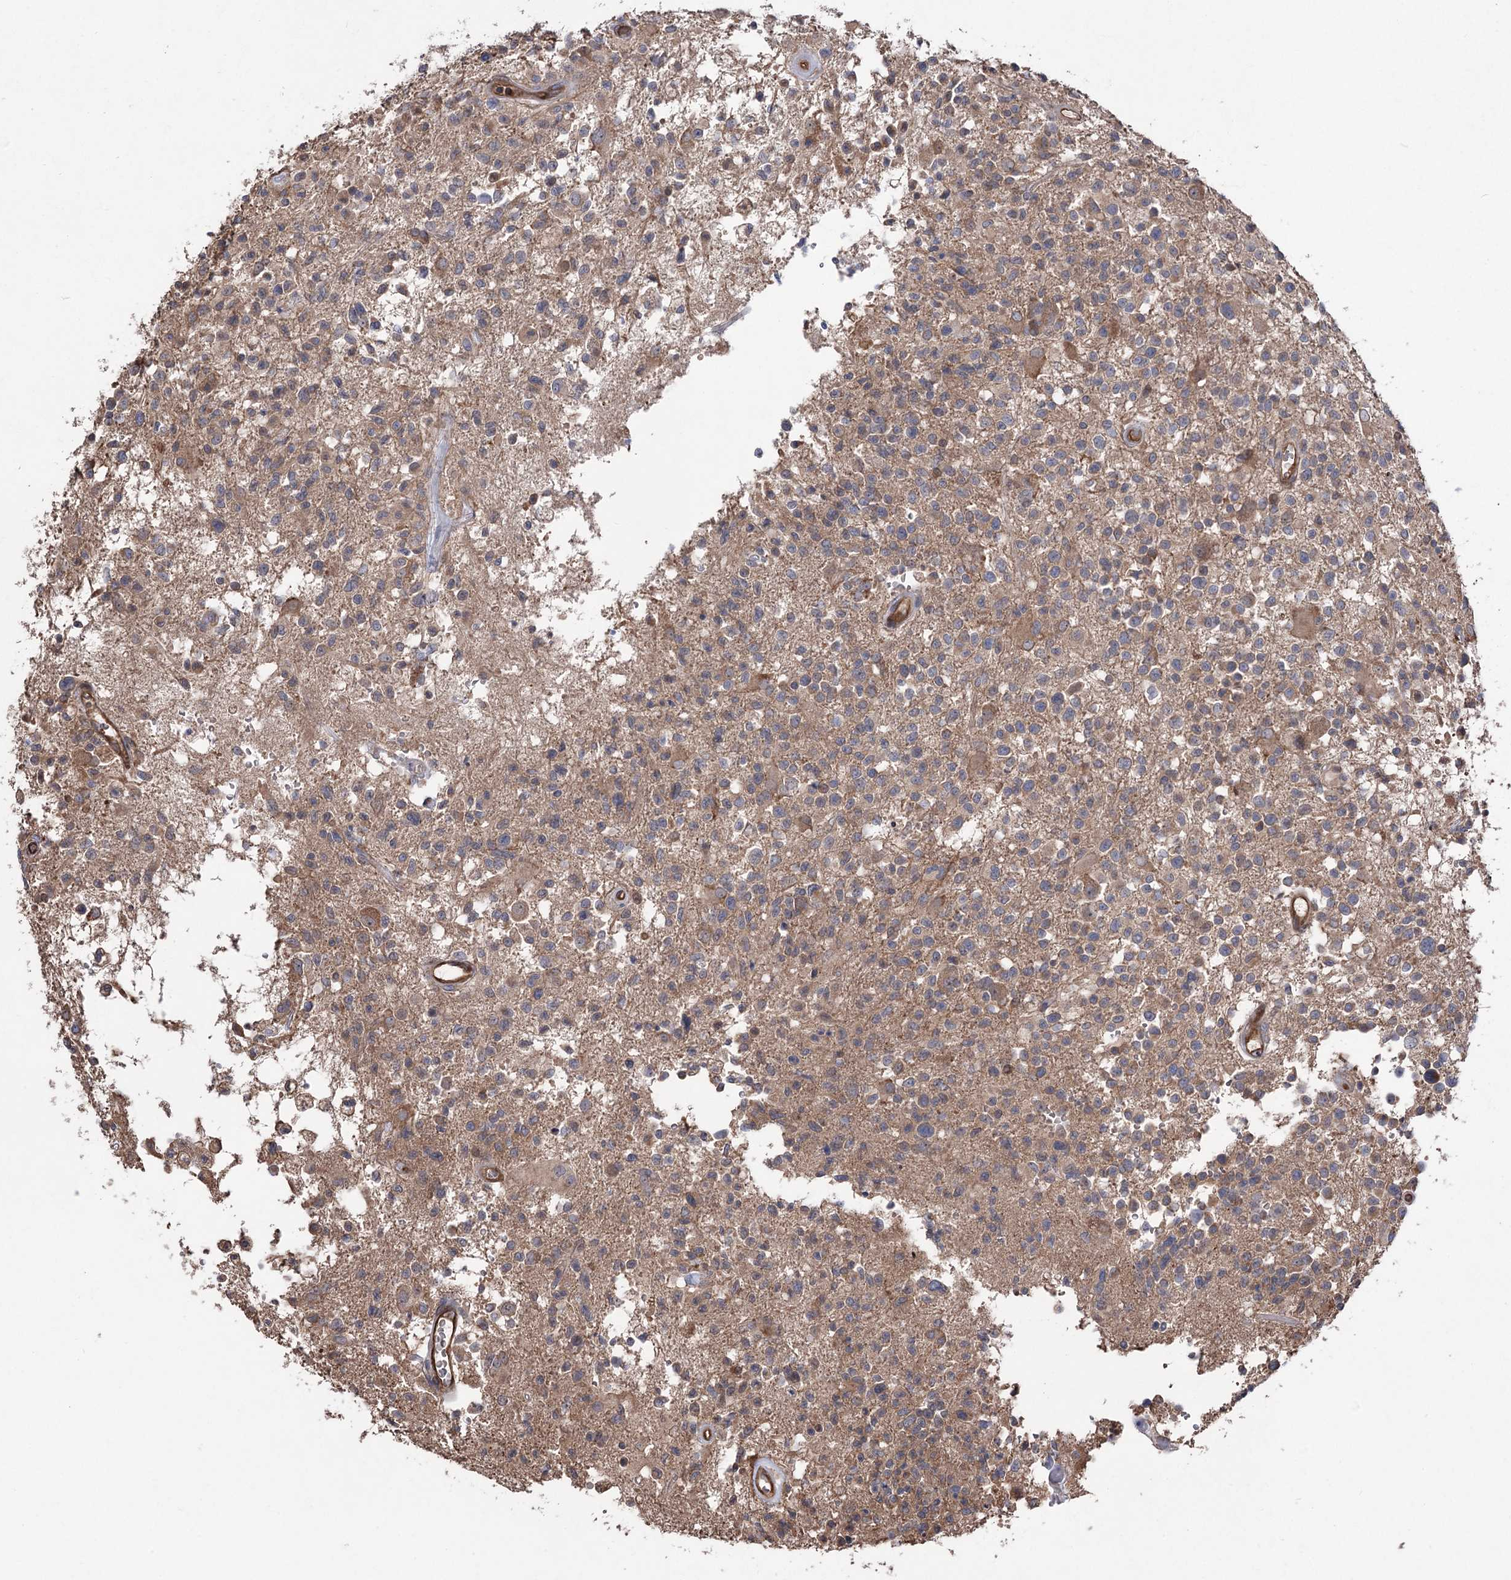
{"staining": {"intensity": "weak", "quantity": ">75%", "location": "cytoplasmic/membranous"}, "tissue": "glioma", "cell_type": "Tumor cells", "image_type": "cancer", "snomed": [{"axis": "morphology", "description": "Glioma, malignant, High grade"}, {"axis": "morphology", "description": "Glioblastoma, NOS"}, {"axis": "topography", "description": "Brain"}], "caption": "Brown immunohistochemical staining in human glioma reveals weak cytoplasmic/membranous positivity in approximately >75% of tumor cells.", "gene": "LARS2", "patient": {"sex": "male", "age": 60}}